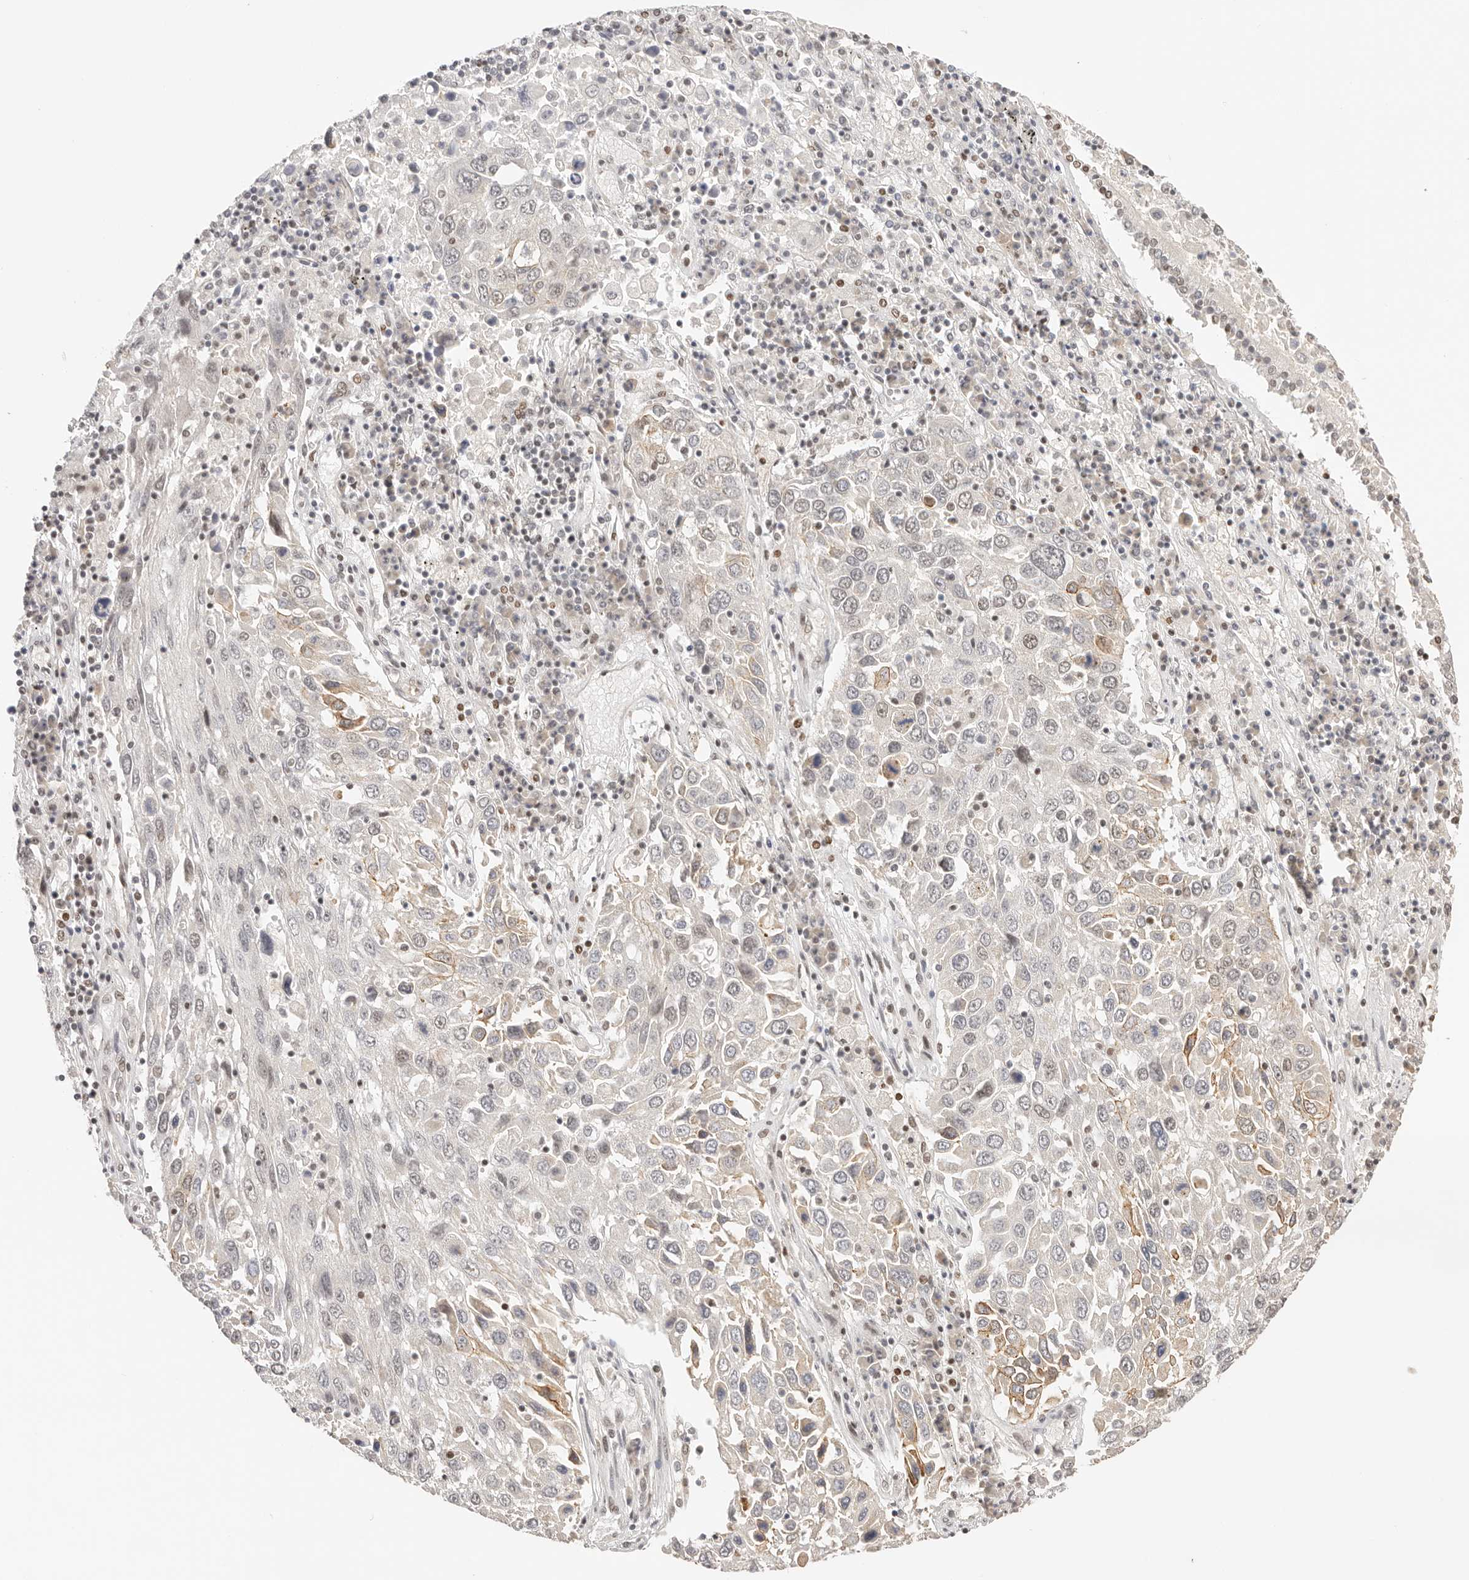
{"staining": {"intensity": "weak", "quantity": "<25%", "location": "cytoplasmic/membranous"}, "tissue": "lung cancer", "cell_type": "Tumor cells", "image_type": "cancer", "snomed": [{"axis": "morphology", "description": "Squamous cell carcinoma, NOS"}, {"axis": "topography", "description": "Lung"}], "caption": "DAB immunohistochemical staining of human lung cancer (squamous cell carcinoma) exhibits no significant staining in tumor cells.", "gene": "RFC3", "patient": {"sex": "male", "age": 65}}